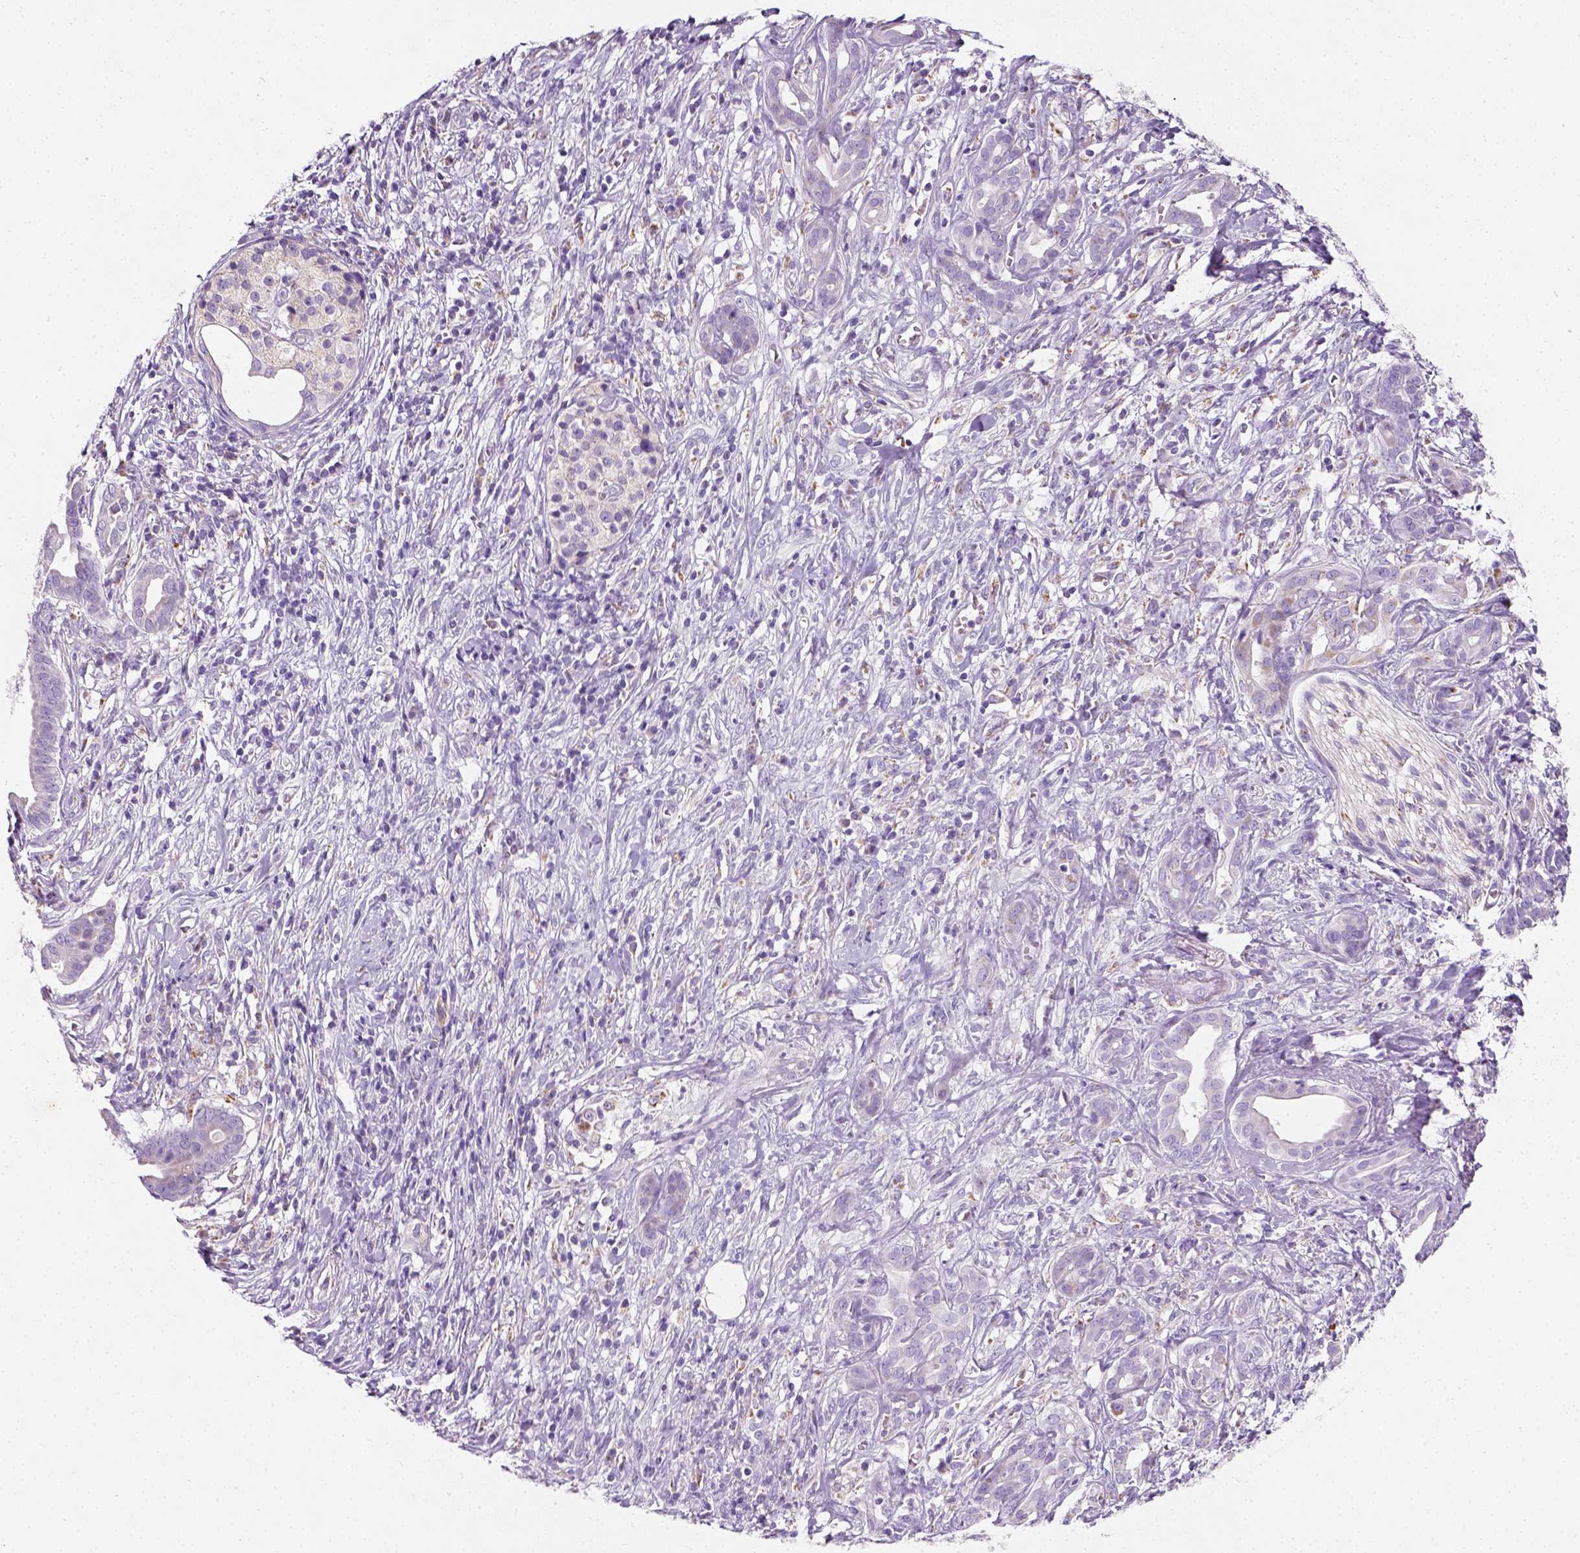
{"staining": {"intensity": "negative", "quantity": "none", "location": "none"}, "tissue": "pancreatic cancer", "cell_type": "Tumor cells", "image_type": "cancer", "snomed": [{"axis": "morphology", "description": "Adenocarcinoma, NOS"}, {"axis": "topography", "description": "Pancreas"}], "caption": "This is an immunohistochemistry histopathology image of pancreatic cancer. There is no expression in tumor cells.", "gene": "CHODL", "patient": {"sex": "male", "age": 61}}